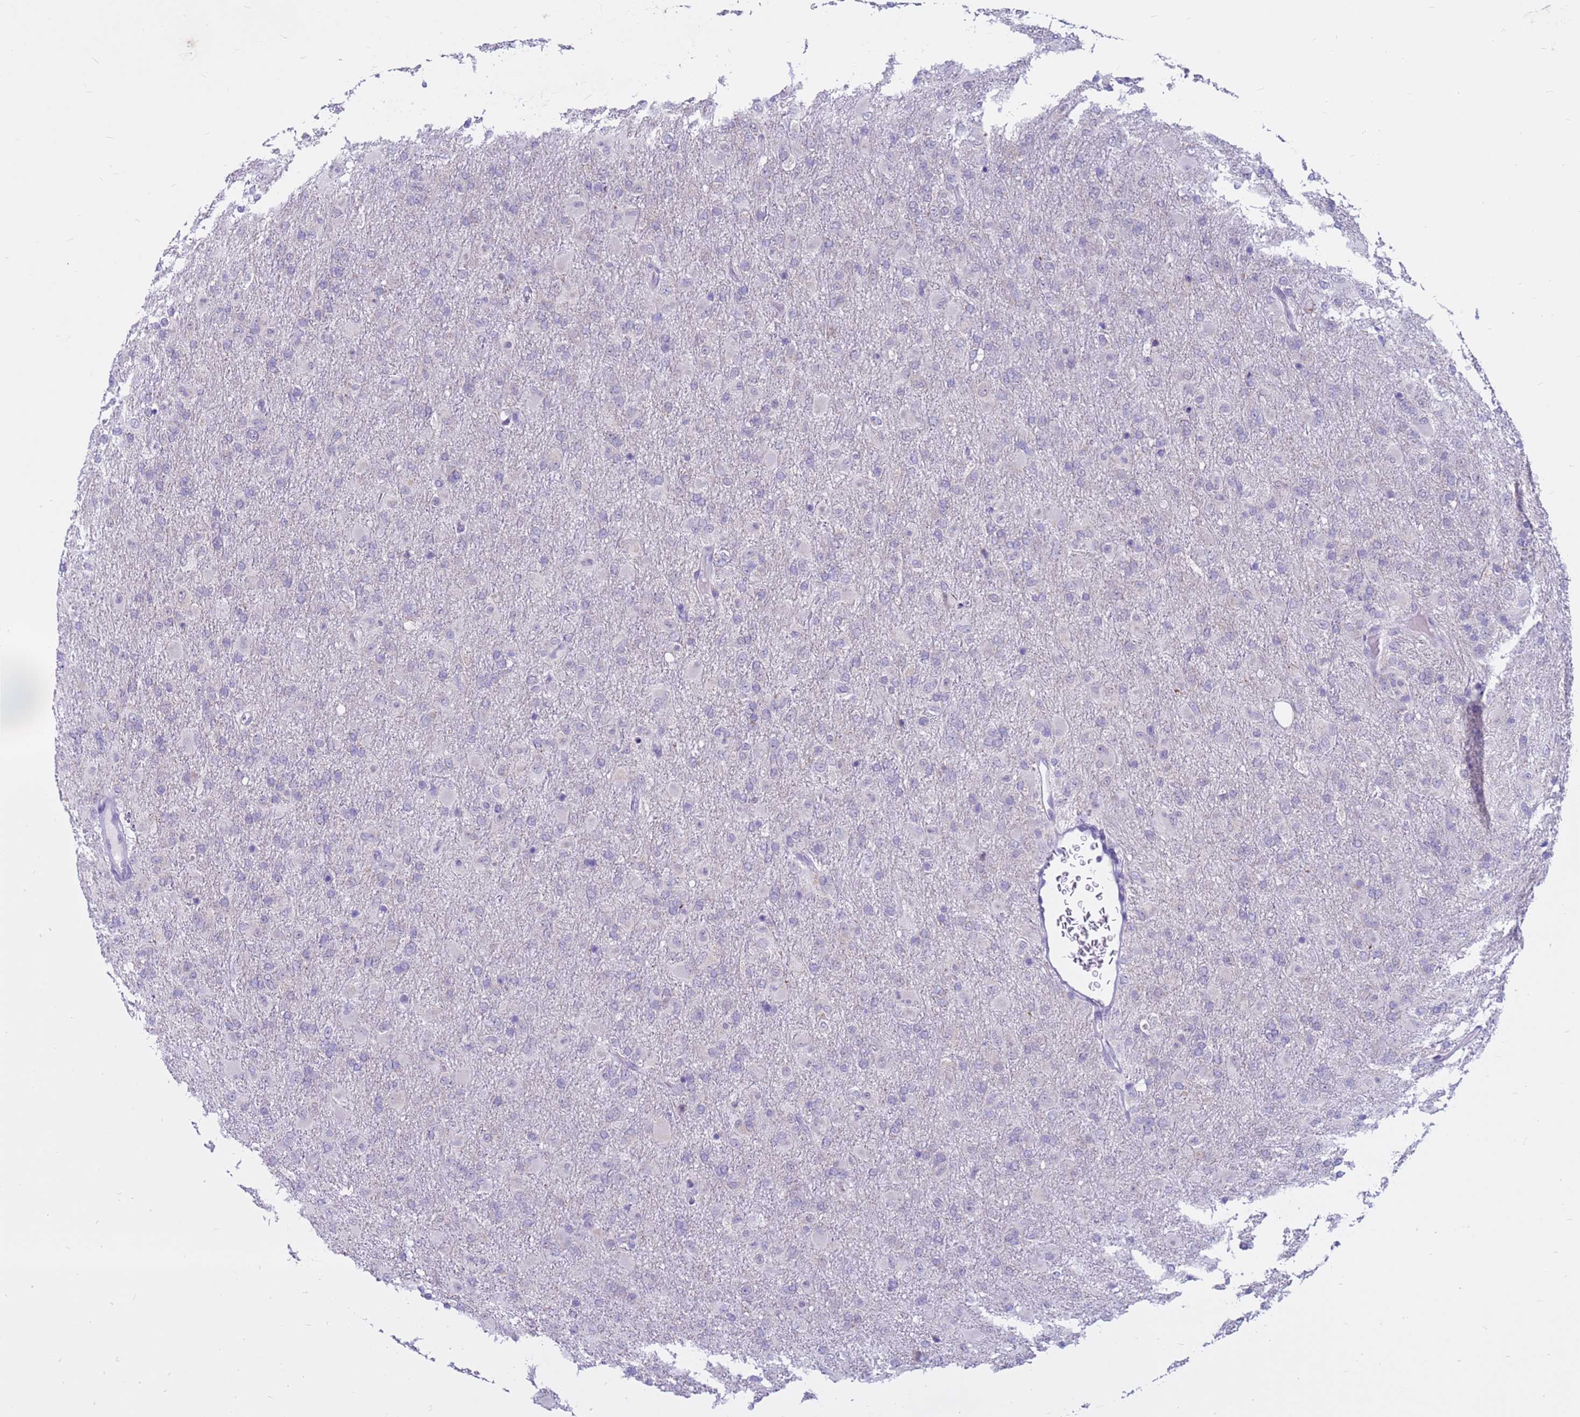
{"staining": {"intensity": "negative", "quantity": "none", "location": "none"}, "tissue": "glioma", "cell_type": "Tumor cells", "image_type": "cancer", "snomed": [{"axis": "morphology", "description": "Glioma, malignant, Low grade"}, {"axis": "topography", "description": "Brain"}], "caption": "A histopathology image of malignant glioma (low-grade) stained for a protein shows no brown staining in tumor cells. The staining is performed using DAB brown chromogen with nuclei counter-stained in using hematoxylin.", "gene": "CDK2AP2", "patient": {"sex": "male", "age": 65}}